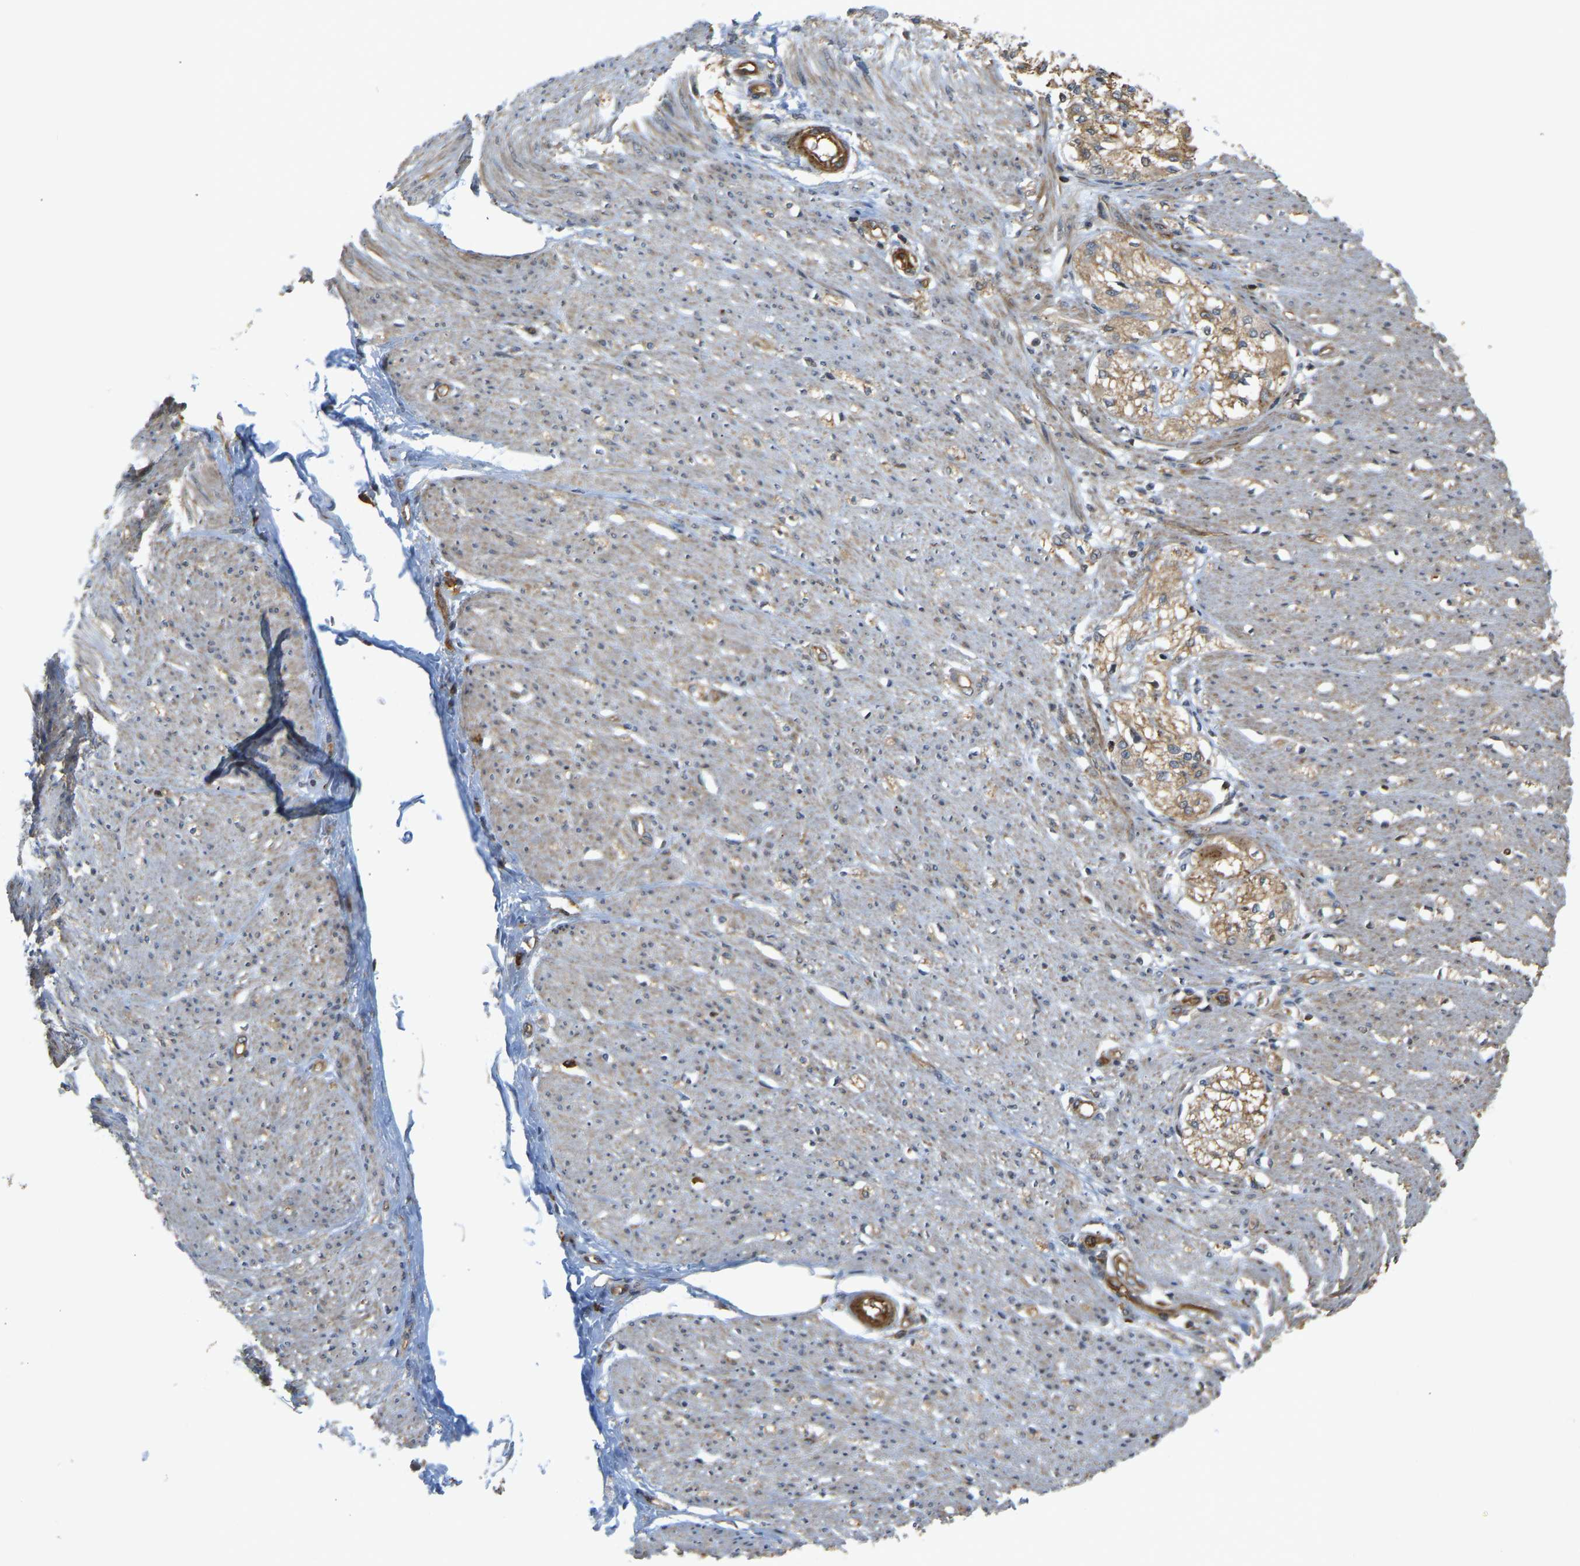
{"staining": {"intensity": "weak", "quantity": ">75%", "location": "cytoplasmic/membranous"}, "tissue": "adipose tissue", "cell_type": "Adipocytes", "image_type": "normal", "snomed": [{"axis": "morphology", "description": "Normal tissue, NOS"}, {"axis": "morphology", "description": "Adenocarcinoma, NOS"}, {"axis": "topography", "description": "Colon"}, {"axis": "topography", "description": "Peripheral nerve tissue"}], "caption": "IHC (DAB (3,3'-diaminobenzidine)) staining of normal adipose tissue reveals weak cytoplasmic/membranous protein expression in about >75% of adipocytes.", "gene": "KIAA1671", "patient": {"sex": "male", "age": 14}}